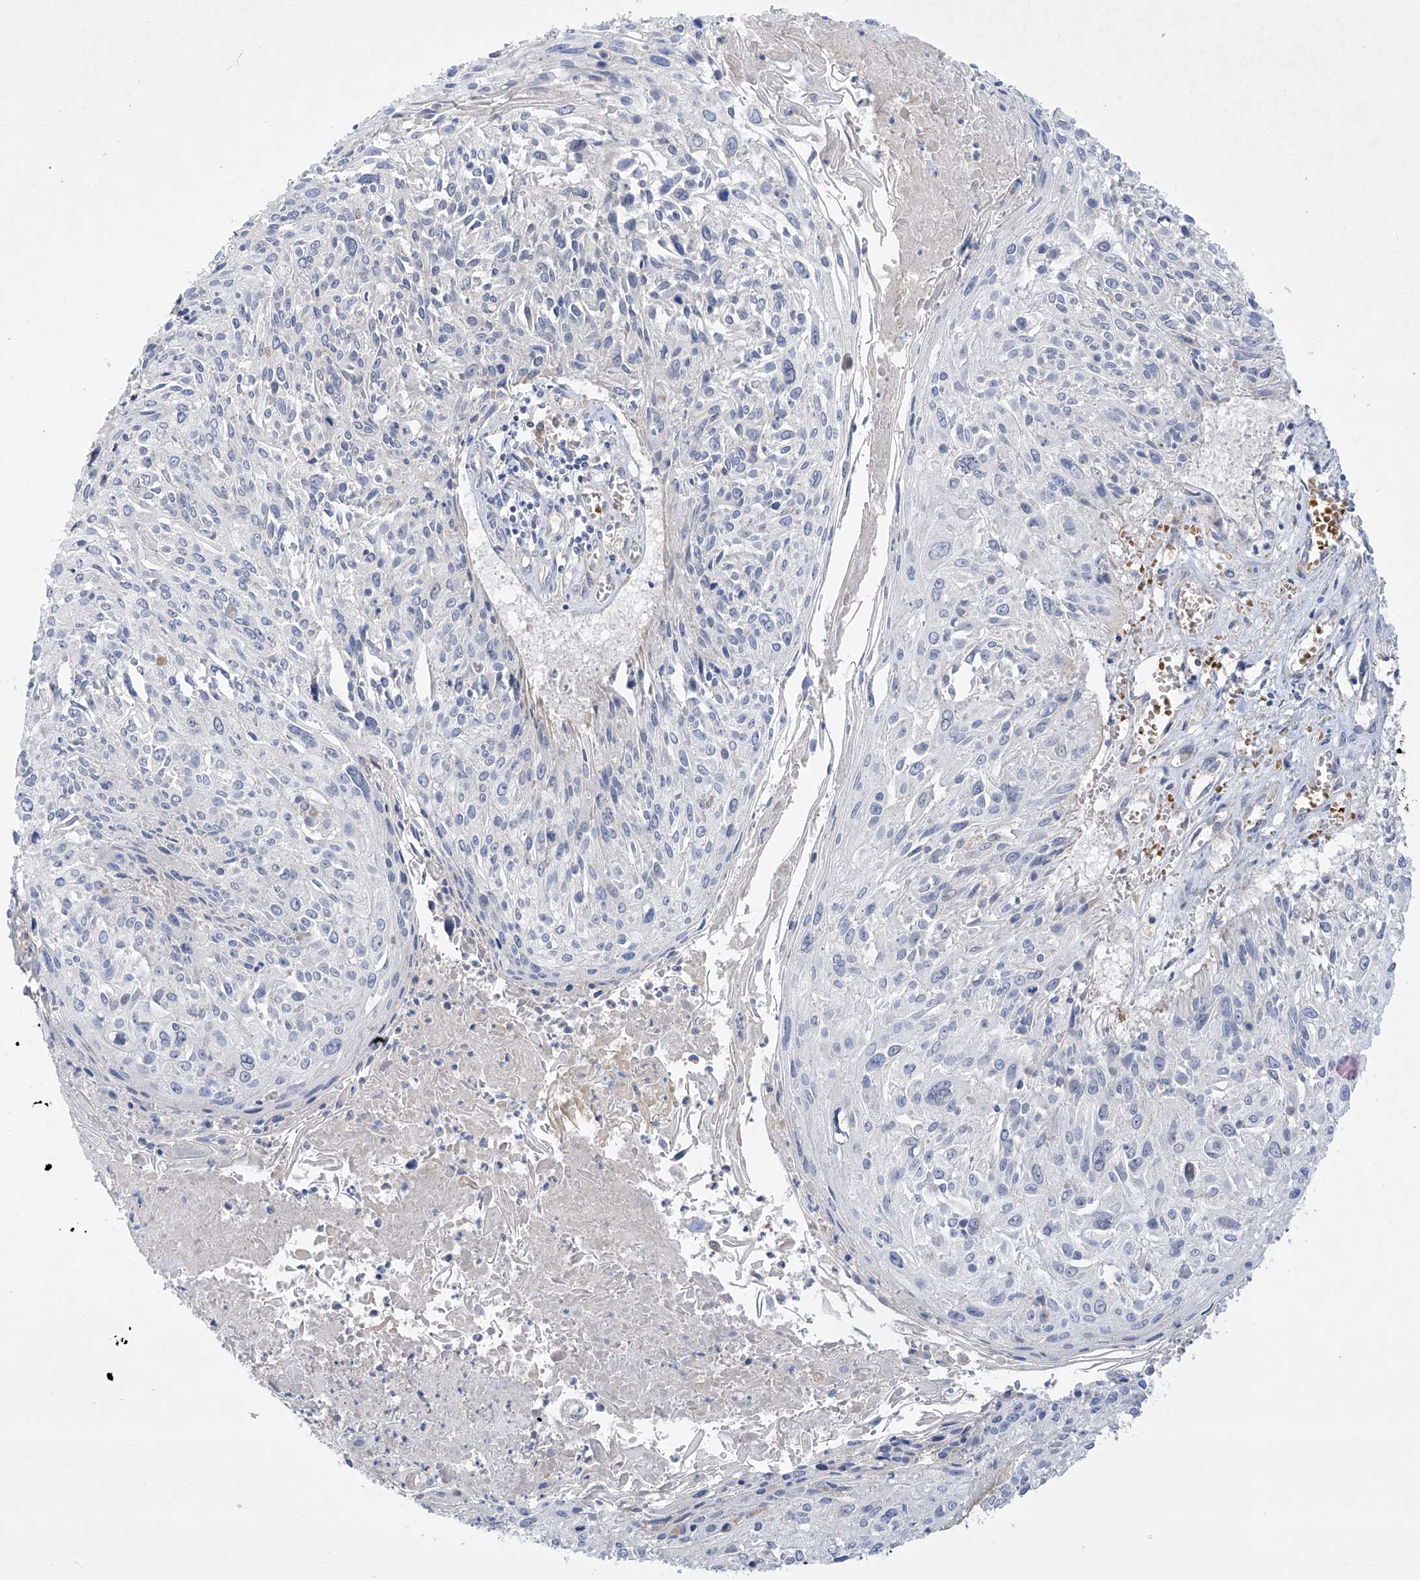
{"staining": {"intensity": "negative", "quantity": "none", "location": "none"}, "tissue": "cervical cancer", "cell_type": "Tumor cells", "image_type": "cancer", "snomed": [{"axis": "morphology", "description": "Squamous cell carcinoma, NOS"}, {"axis": "topography", "description": "Cervix"}], "caption": "High magnification brightfield microscopy of cervical cancer stained with DAB (brown) and counterstained with hematoxylin (blue): tumor cells show no significant expression.", "gene": "METTL18", "patient": {"sex": "female", "age": 51}}